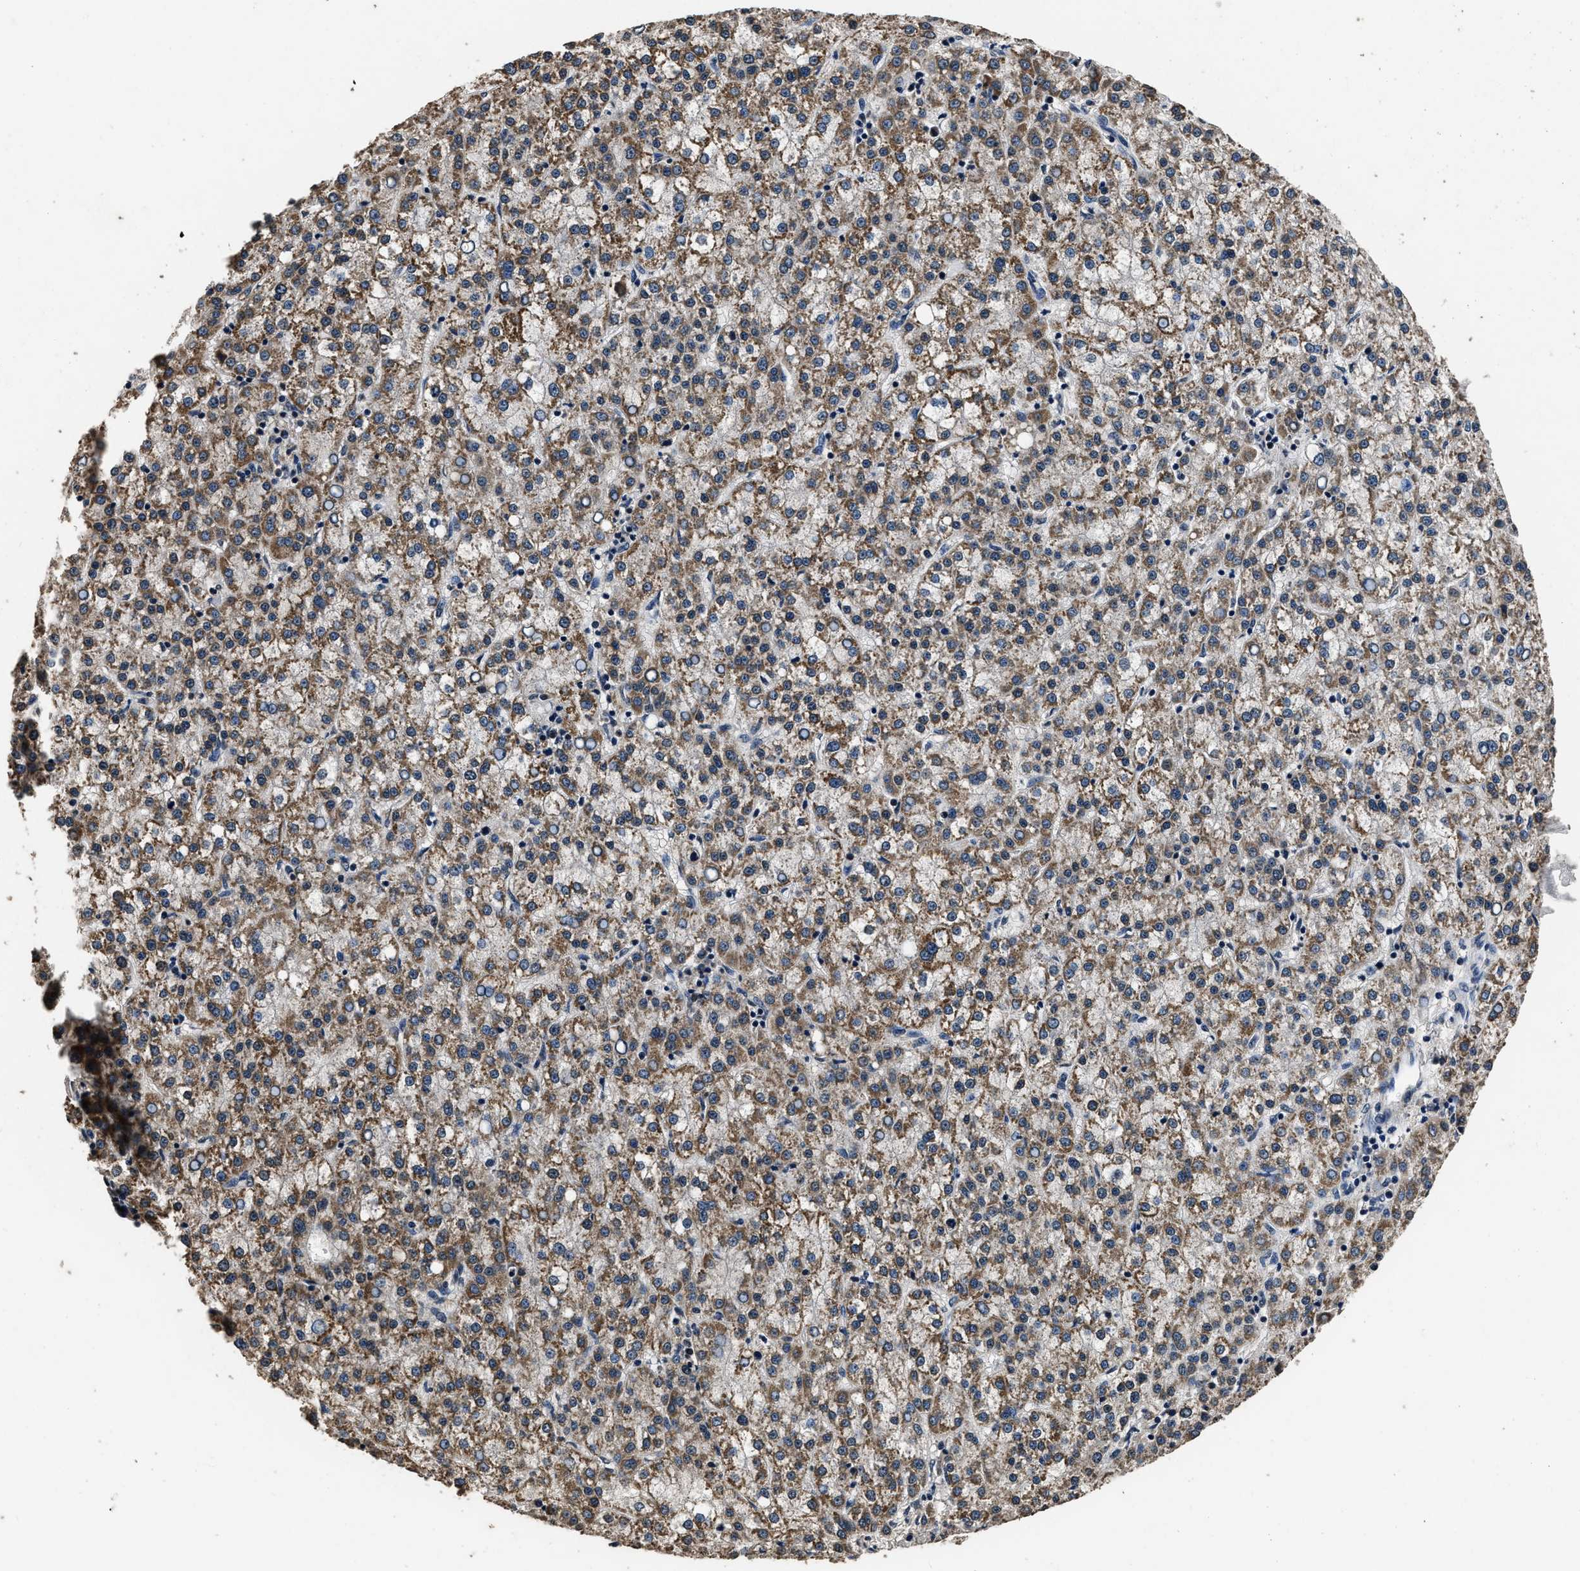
{"staining": {"intensity": "moderate", "quantity": ">75%", "location": "cytoplasmic/membranous"}, "tissue": "liver cancer", "cell_type": "Tumor cells", "image_type": "cancer", "snomed": [{"axis": "morphology", "description": "Carcinoma, Hepatocellular, NOS"}, {"axis": "topography", "description": "Liver"}], "caption": "A high-resolution photomicrograph shows immunohistochemistry (IHC) staining of liver cancer (hepatocellular carcinoma), which demonstrates moderate cytoplasmic/membranous staining in about >75% of tumor cells. (DAB IHC with brightfield microscopy, high magnification).", "gene": "CSTF1", "patient": {"sex": "female", "age": 58}}